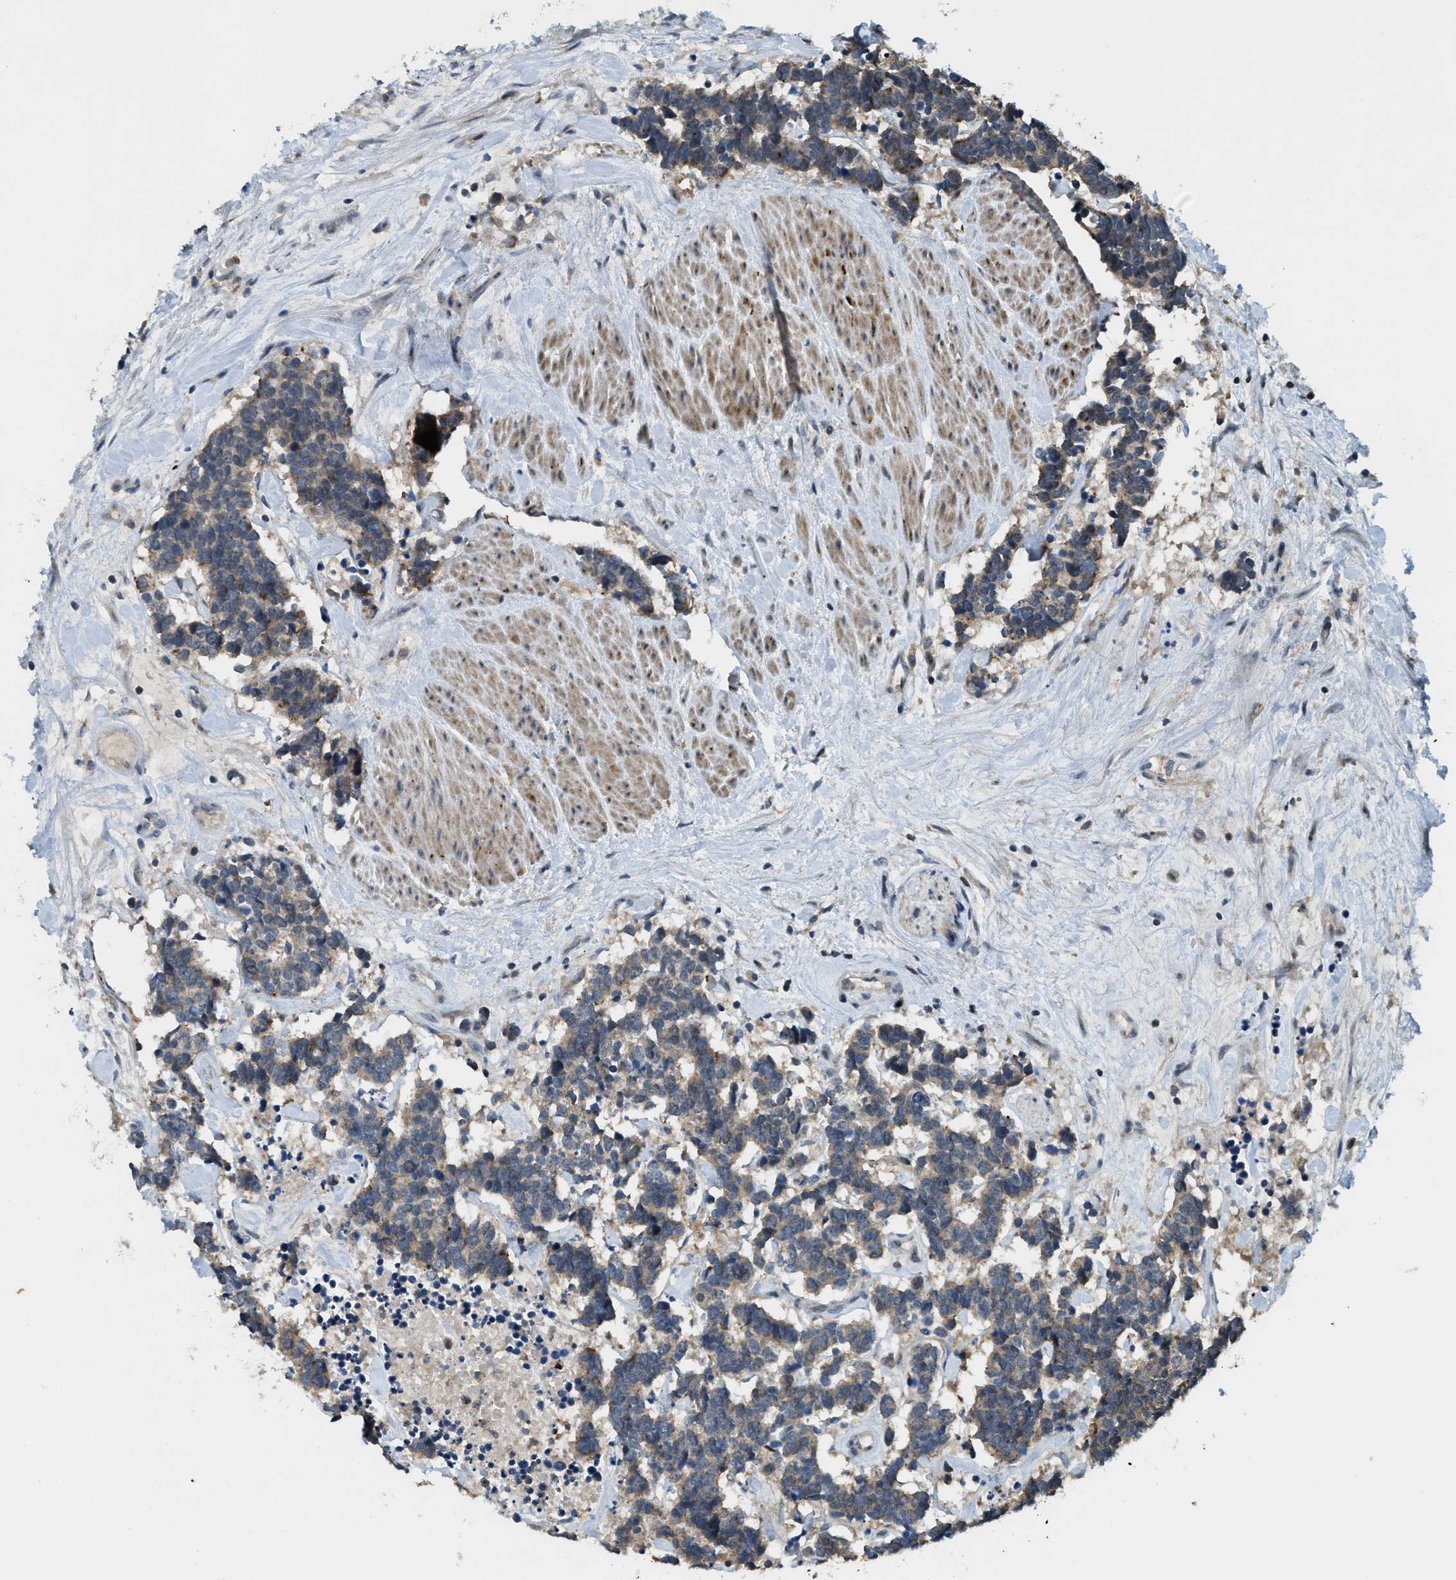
{"staining": {"intensity": "weak", "quantity": "25%-75%", "location": "cytoplasmic/membranous"}, "tissue": "carcinoid", "cell_type": "Tumor cells", "image_type": "cancer", "snomed": [{"axis": "morphology", "description": "Carcinoma, NOS"}, {"axis": "morphology", "description": "Carcinoid, malignant, NOS"}, {"axis": "topography", "description": "Urinary bladder"}], "caption": "Tumor cells reveal low levels of weak cytoplasmic/membranous positivity in approximately 25%-75% of cells in carcinoma. Ihc stains the protein in brown and the nuclei are stained blue.", "gene": "TRAPPC14", "patient": {"sex": "male", "age": 57}}